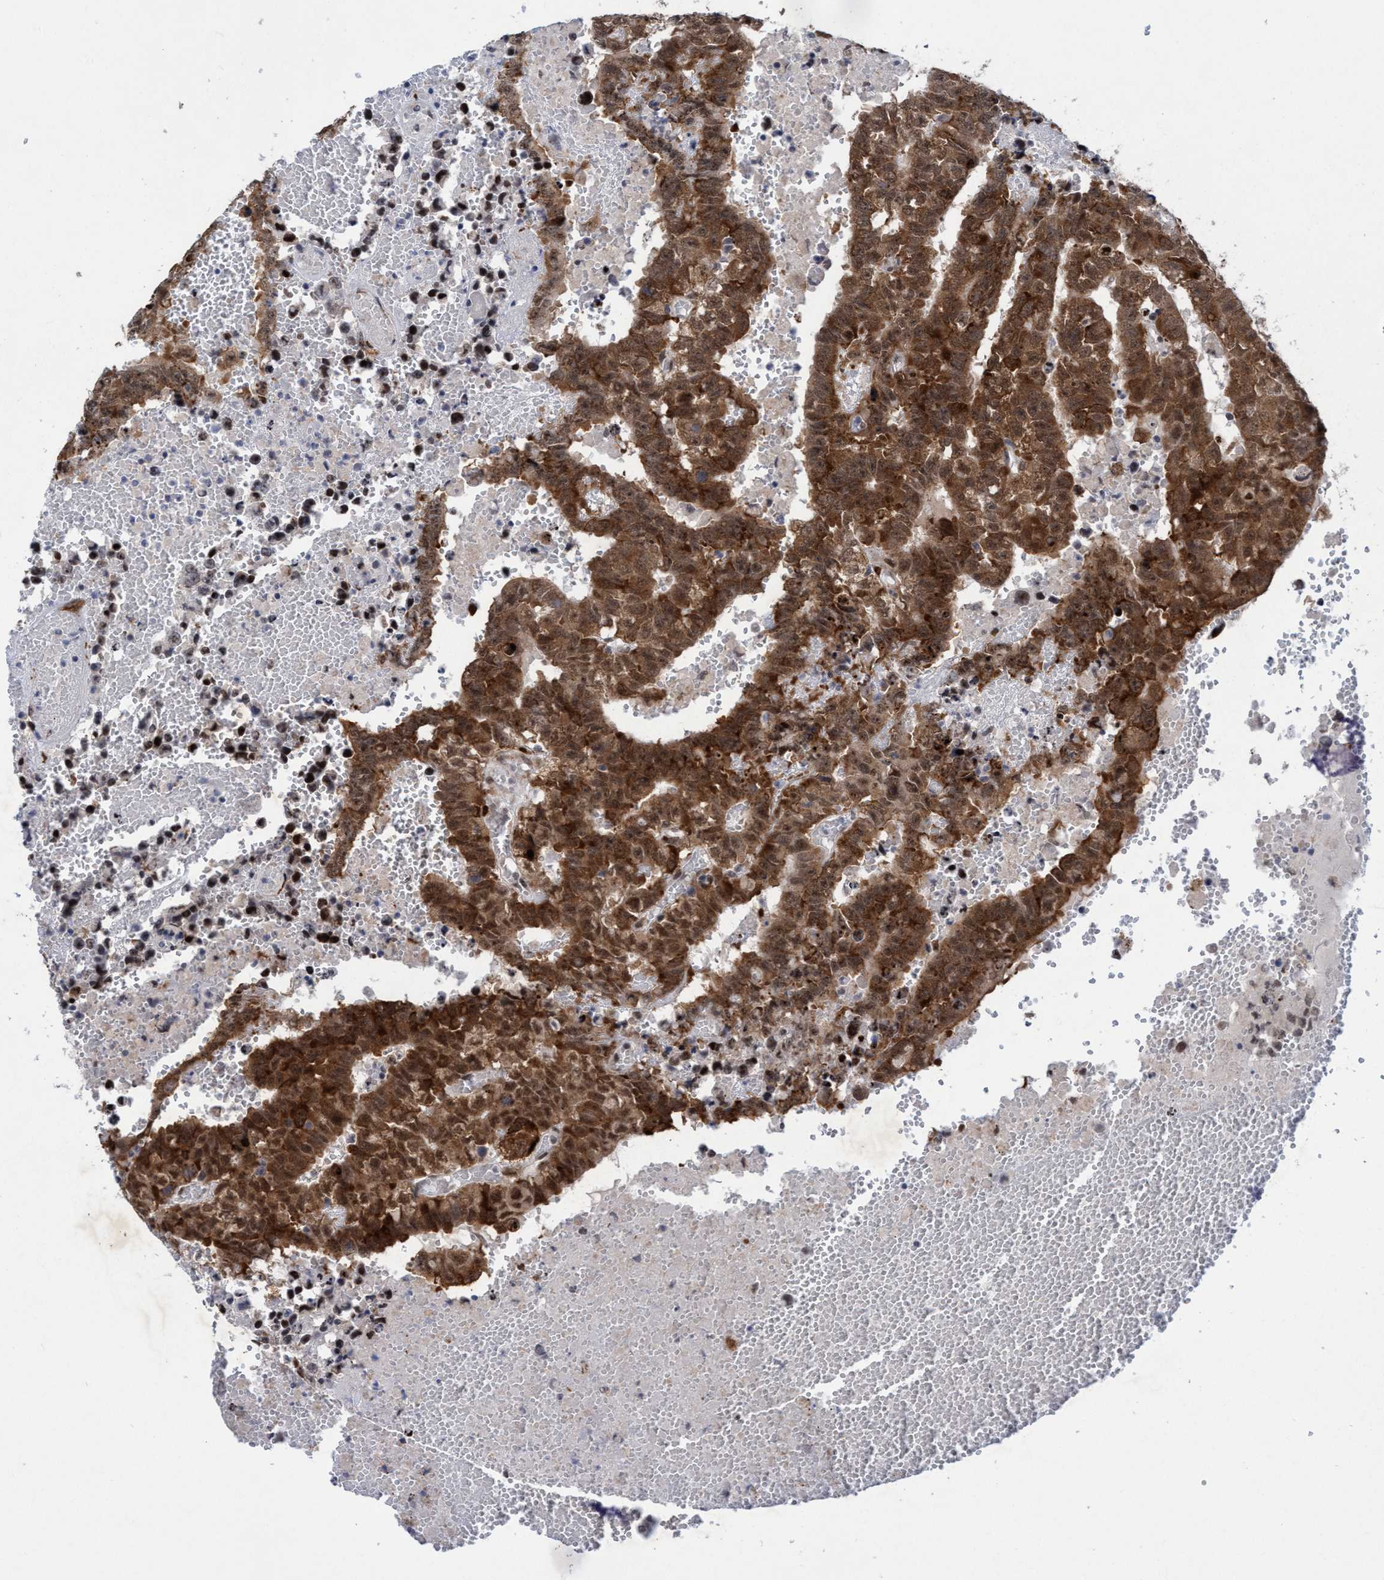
{"staining": {"intensity": "moderate", "quantity": ">75%", "location": "cytoplasmic/membranous,nuclear"}, "tissue": "testis cancer", "cell_type": "Tumor cells", "image_type": "cancer", "snomed": [{"axis": "morphology", "description": "Carcinoma, Embryonal, NOS"}, {"axis": "topography", "description": "Testis"}], "caption": "Human testis cancer stained for a protein (brown) displays moderate cytoplasmic/membranous and nuclear positive expression in about >75% of tumor cells.", "gene": "GLT6D1", "patient": {"sex": "male", "age": 25}}